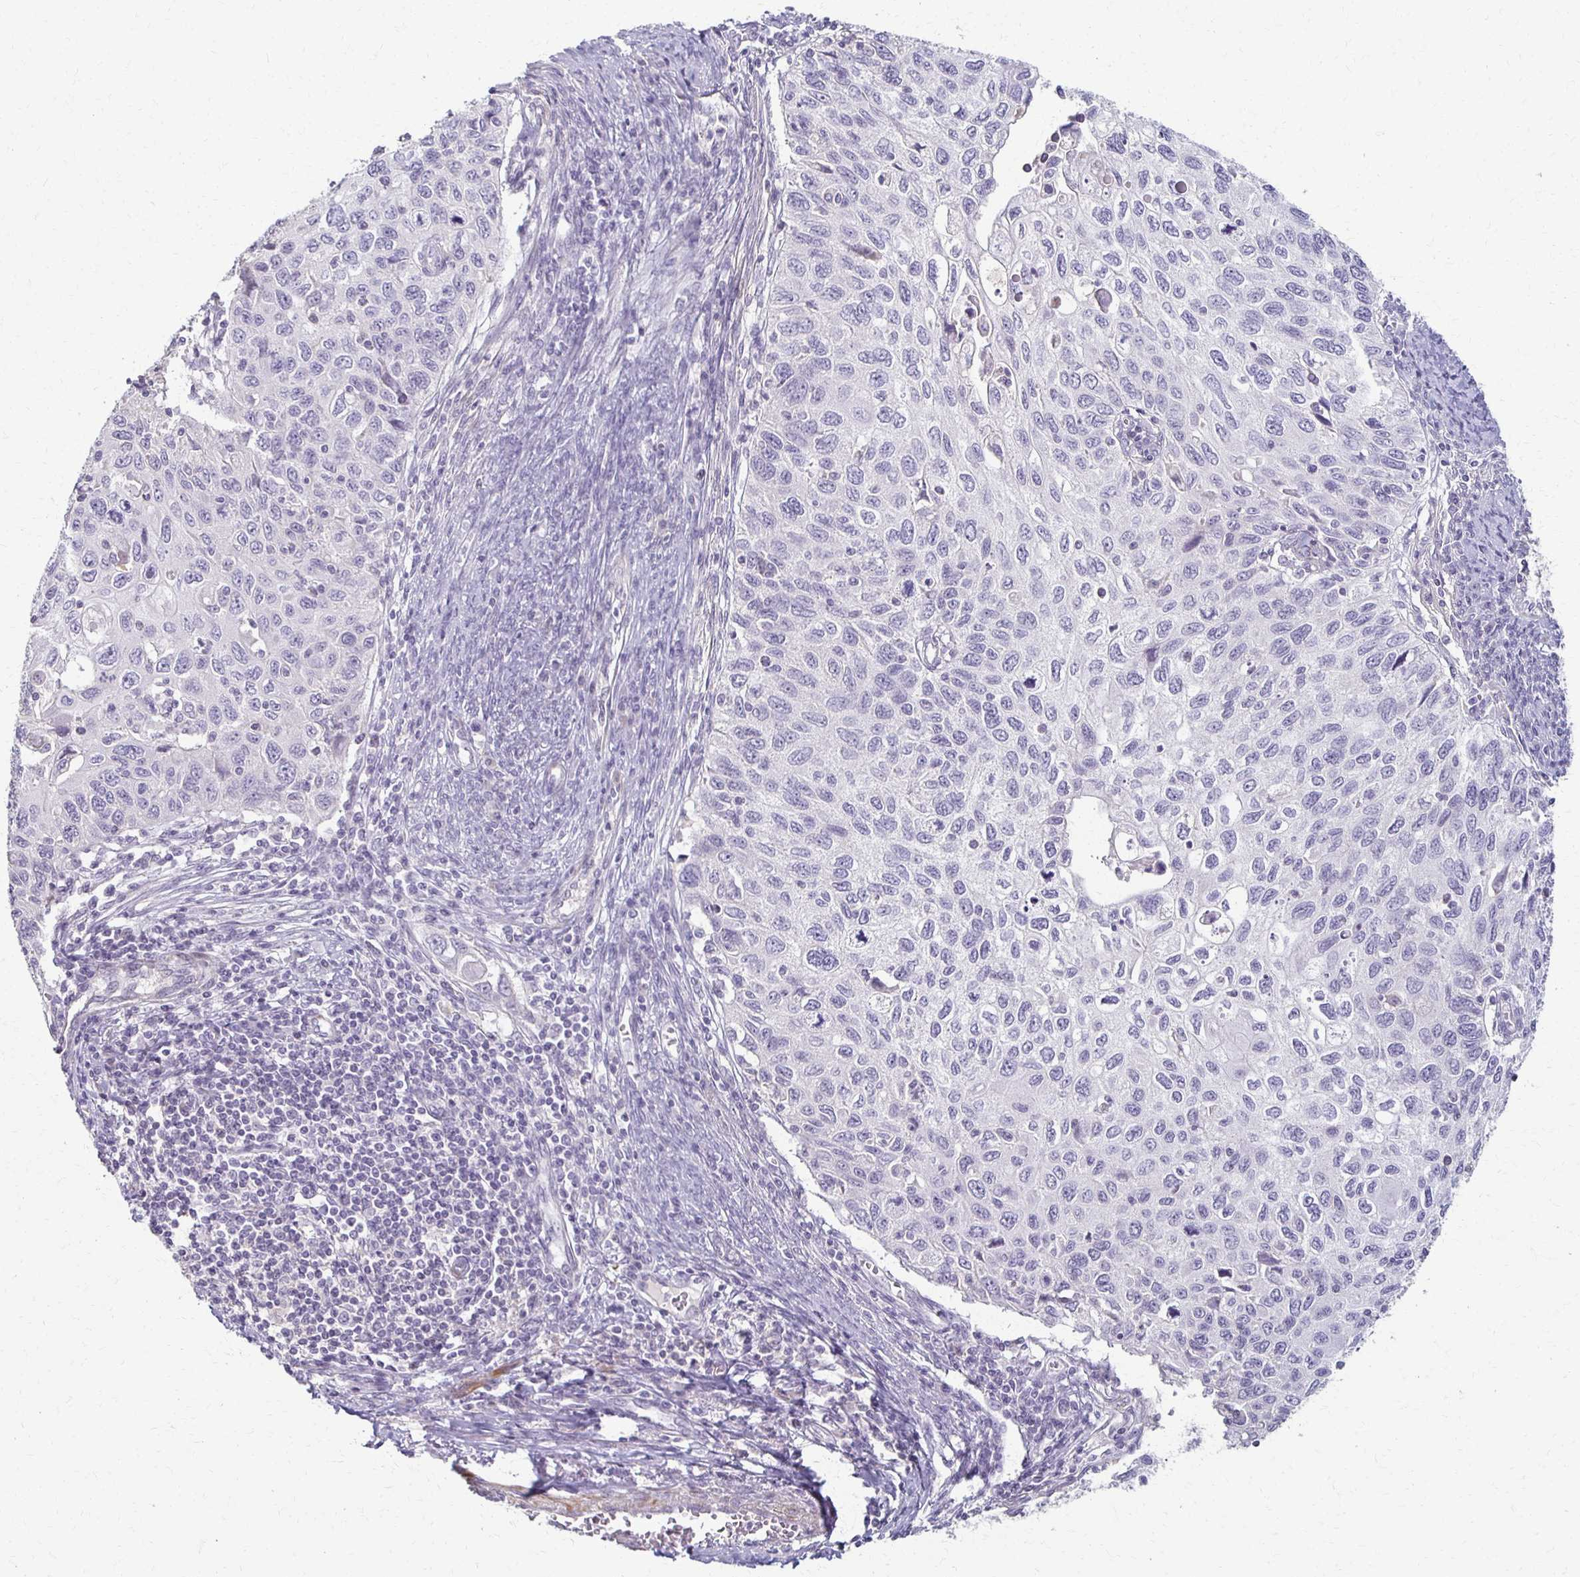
{"staining": {"intensity": "negative", "quantity": "none", "location": "none"}, "tissue": "cervical cancer", "cell_type": "Tumor cells", "image_type": "cancer", "snomed": [{"axis": "morphology", "description": "Squamous cell carcinoma, NOS"}, {"axis": "topography", "description": "Cervix"}], "caption": "Squamous cell carcinoma (cervical) was stained to show a protein in brown. There is no significant expression in tumor cells. (Stains: DAB immunohistochemistry with hematoxylin counter stain, Microscopy: brightfield microscopy at high magnification).", "gene": "FOXO4", "patient": {"sex": "female", "age": 70}}